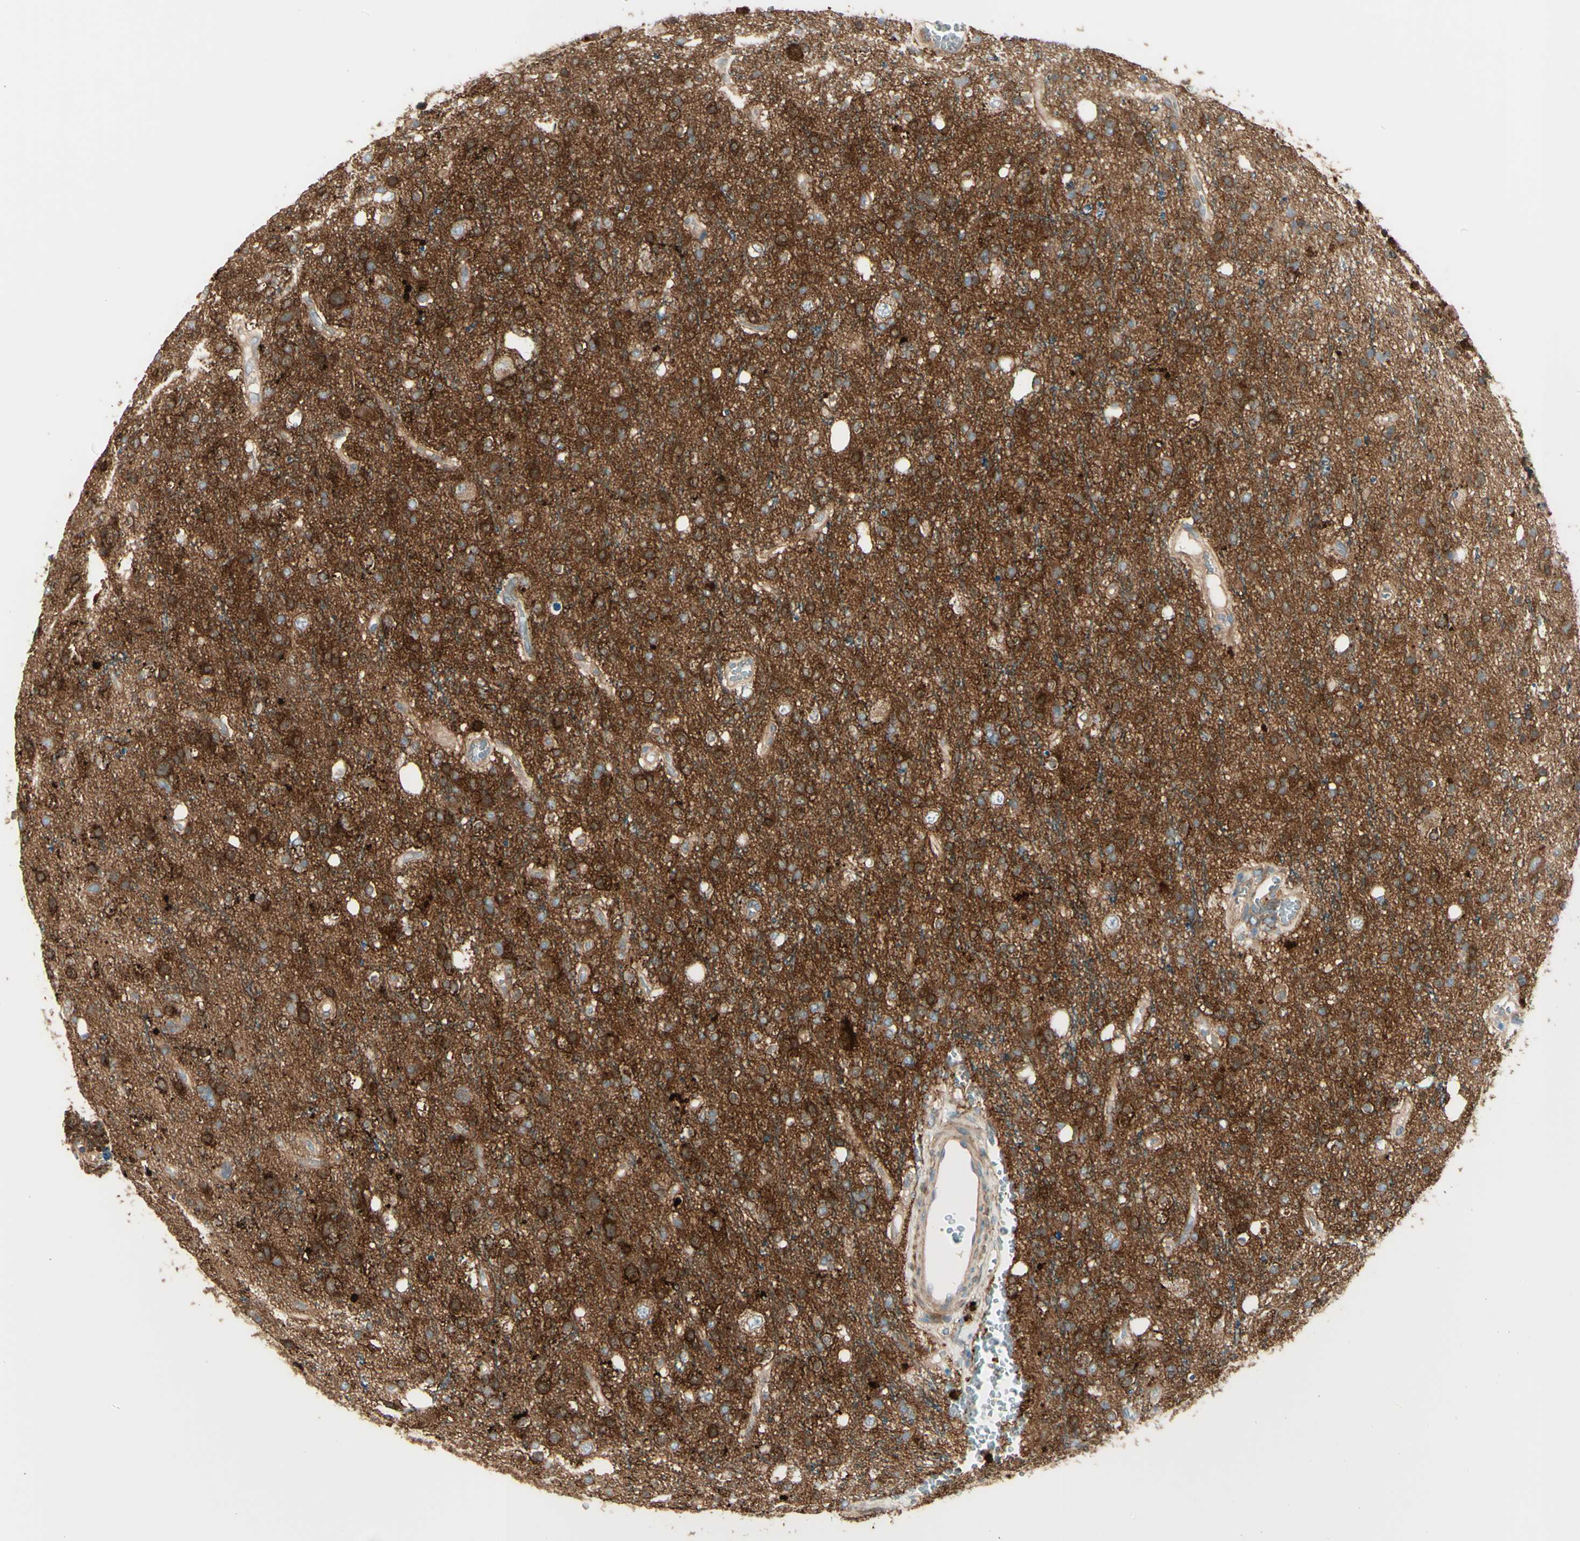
{"staining": {"intensity": "strong", "quantity": ">75%", "location": "cytoplasmic/membranous"}, "tissue": "glioma", "cell_type": "Tumor cells", "image_type": "cancer", "snomed": [{"axis": "morphology", "description": "Glioma, malignant, High grade"}, {"axis": "topography", "description": "Brain"}], "caption": "A micrograph showing strong cytoplasmic/membranous staining in approximately >75% of tumor cells in malignant high-grade glioma, as visualized by brown immunohistochemical staining.", "gene": "PCDHGA2", "patient": {"sex": "male", "age": 47}}